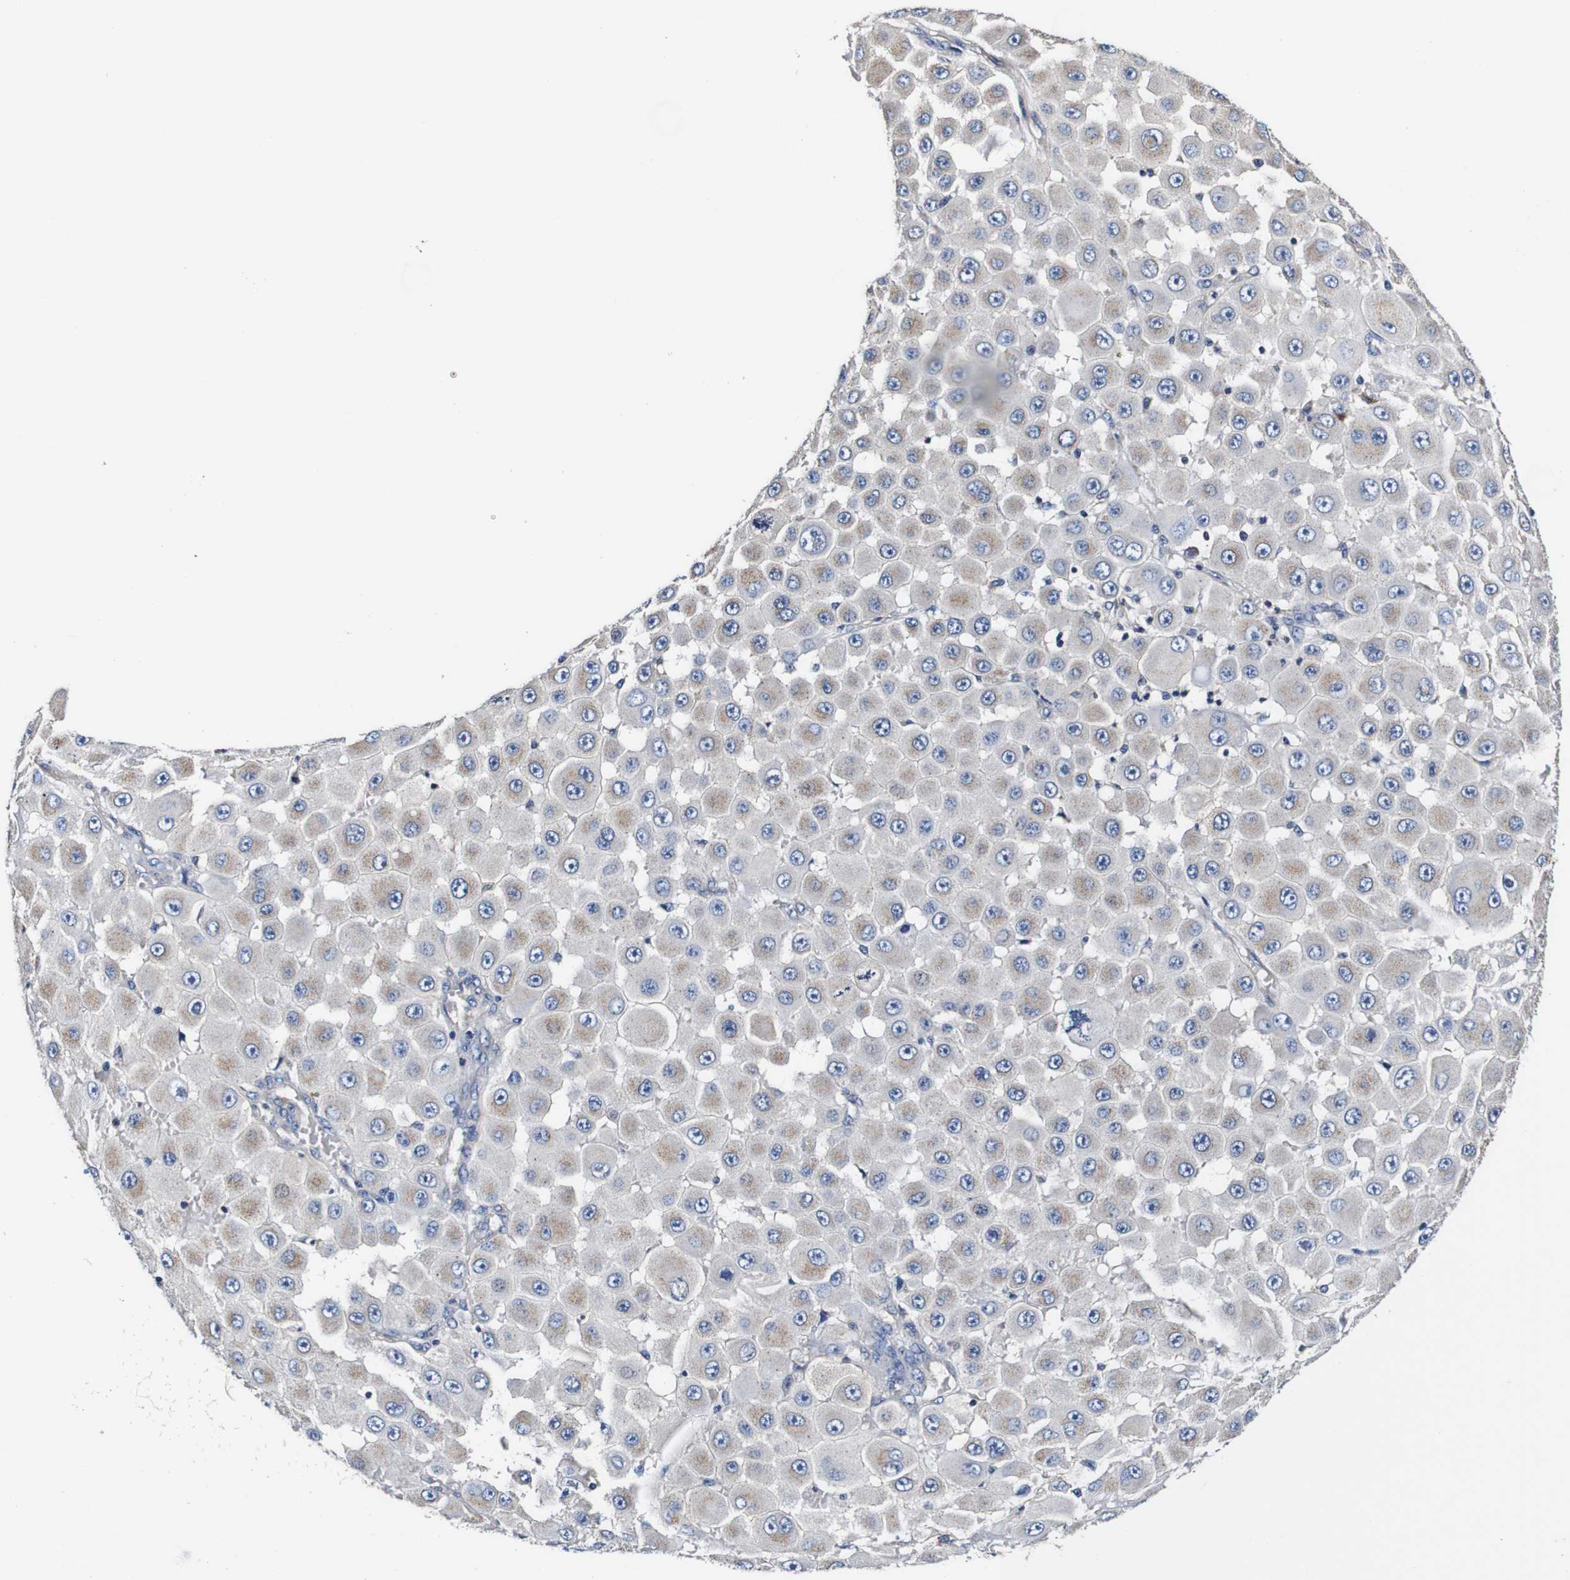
{"staining": {"intensity": "weak", "quantity": "<25%", "location": "cytoplasmic/membranous"}, "tissue": "melanoma", "cell_type": "Tumor cells", "image_type": "cancer", "snomed": [{"axis": "morphology", "description": "Malignant melanoma, NOS"}, {"axis": "topography", "description": "Skin"}], "caption": "The image exhibits no significant positivity in tumor cells of malignant melanoma.", "gene": "PDCD6IP", "patient": {"sex": "female", "age": 81}}